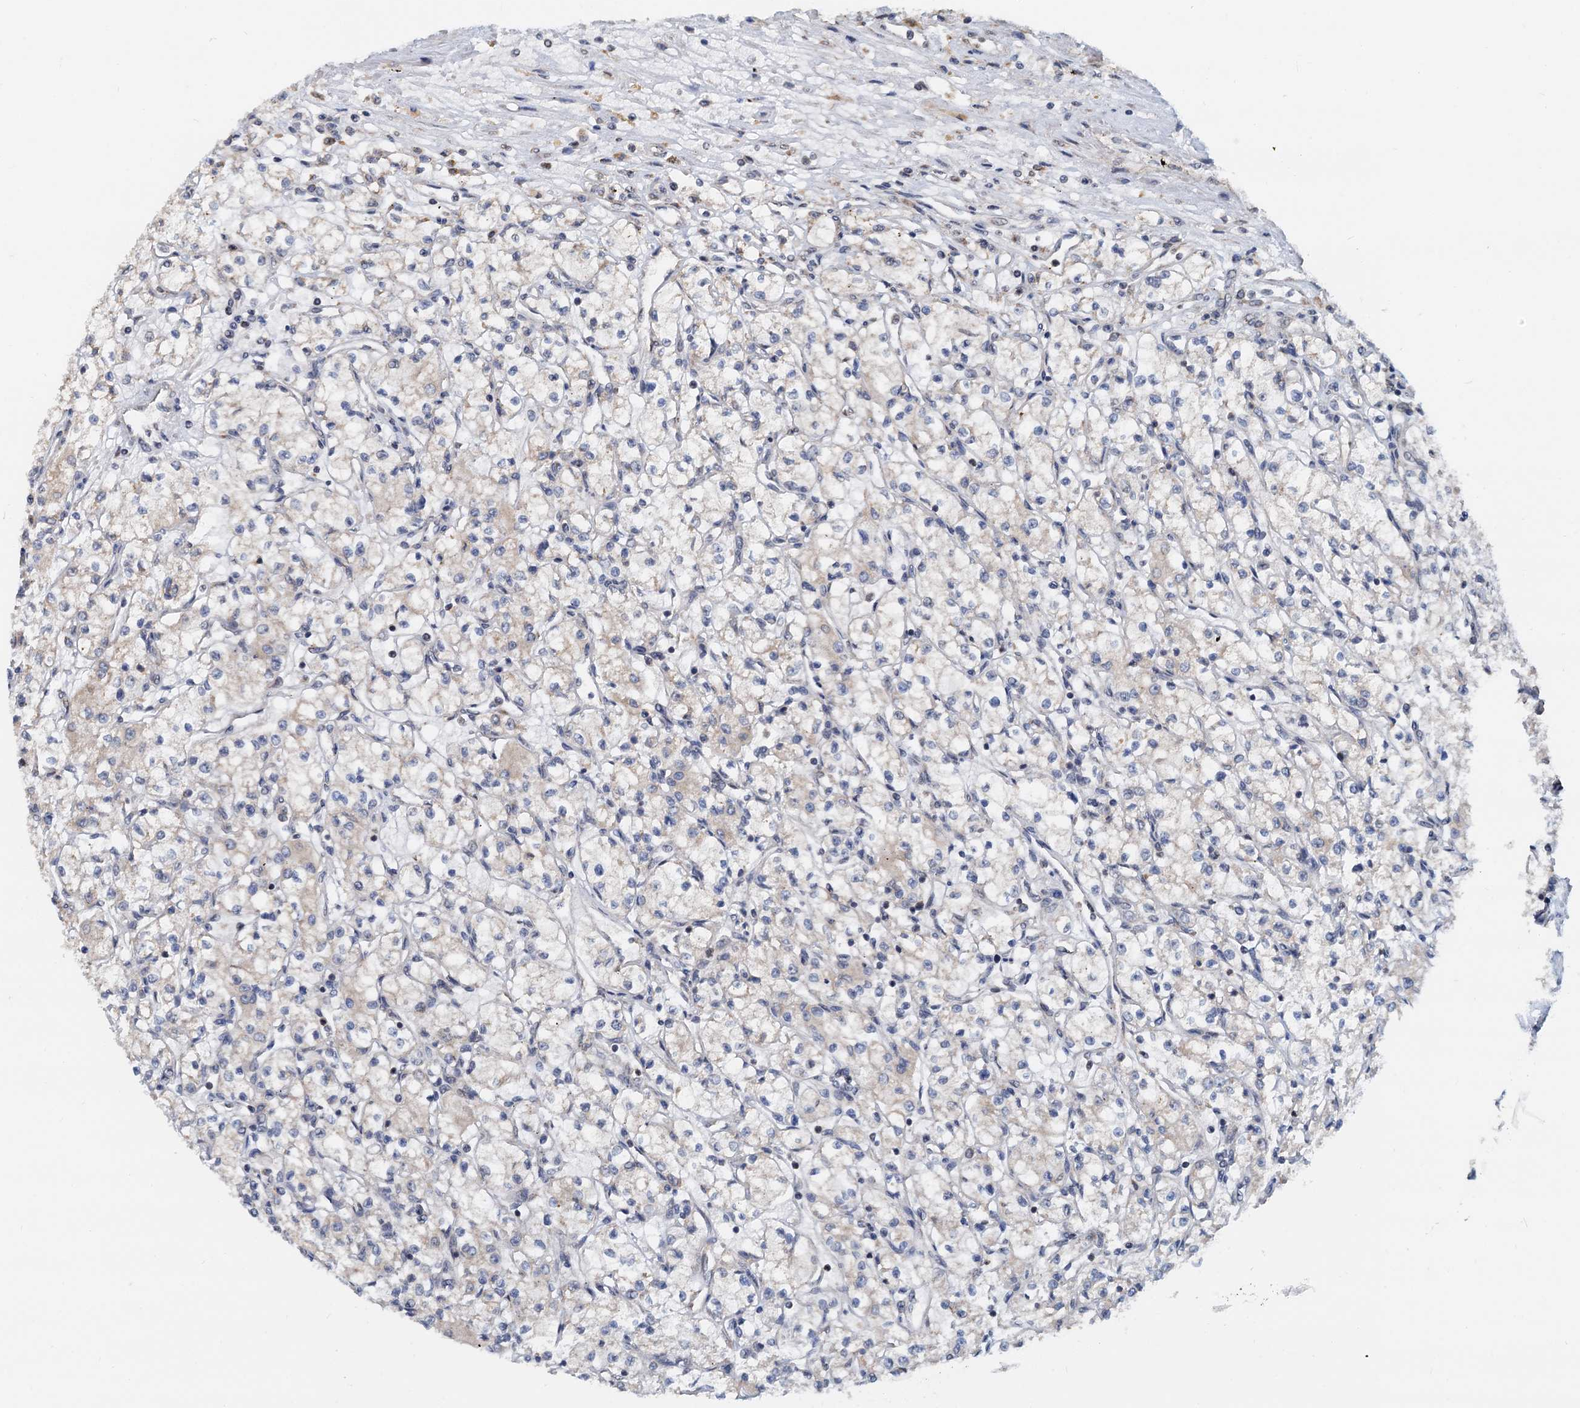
{"staining": {"intensity": "weak", "quantity": "<25%", "location": "cytoplasmic/membranous"}, "tissue": "renal cancer", "cell_type": "Tumor cells", "image_type": "cancer", "snomed": [{"axis": "morphology", "description": "Adenocarcinoma, NOS"}, {"axis": "topography", "description": "Kidney"}], "caption": "Immunohistochemistry (IHC) of renal cancer reveals no staining in tumor cells.", "gene": "MCMBP", "patient": {"sex": "male", "age": 59}}